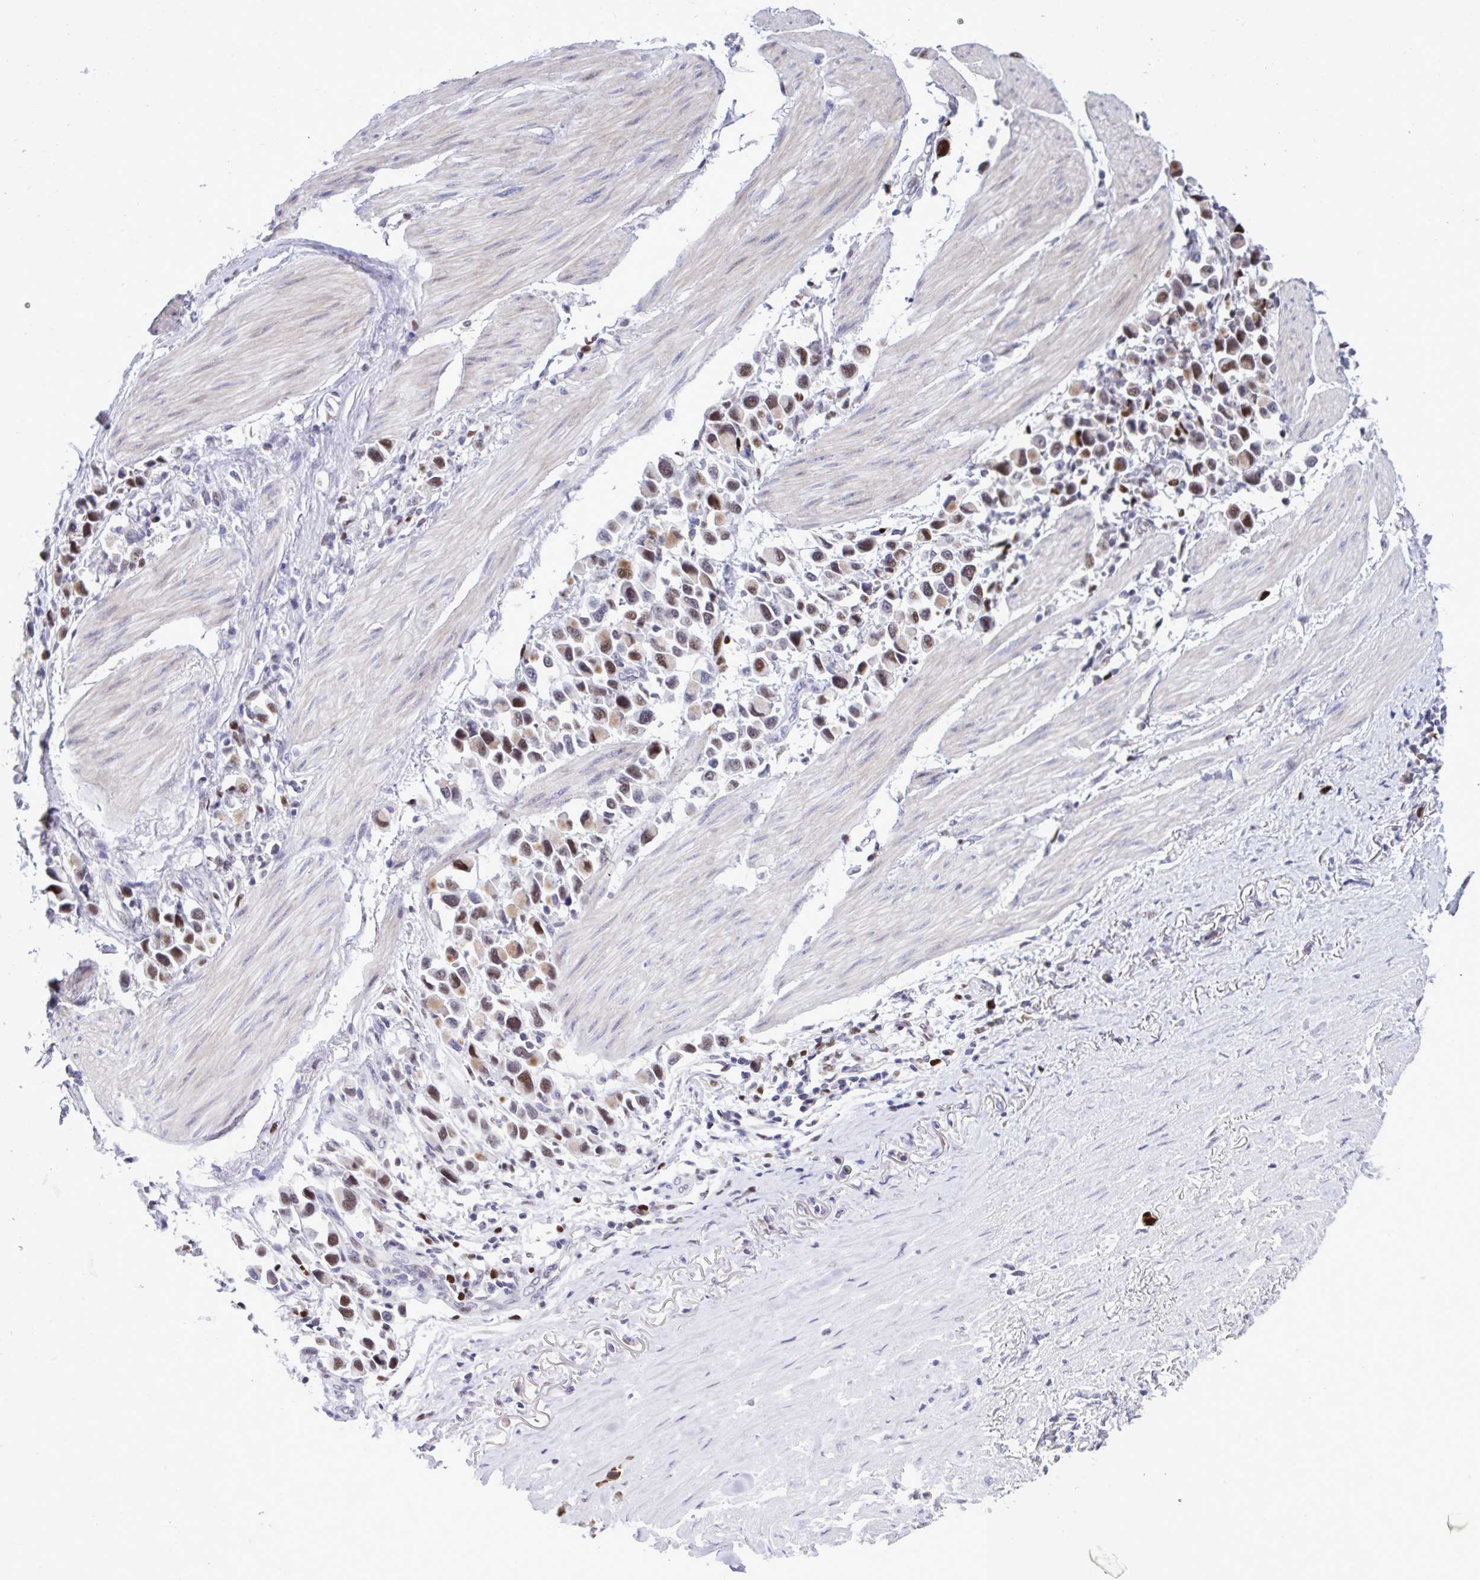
{"staining": {"intensity": "strong", "quantity": "25%-75%", "location": "nuclear"}, "tissue": "stomach cancer", "cell_type": "Tumor cells", "image_type": "cancer", "snomed": [{"axis": "morphology", "description": "Adenocarcinoma, NOS"}, {"axis": "topography", "description": "Stomach"}], "caption": "Stomach cancer stained with a brown dye shows strong nuclear positive positivity in about 25%-75% of tumor cells.", "gene": "C1QL2", "patient": {"sex": "female", "age": 81}}